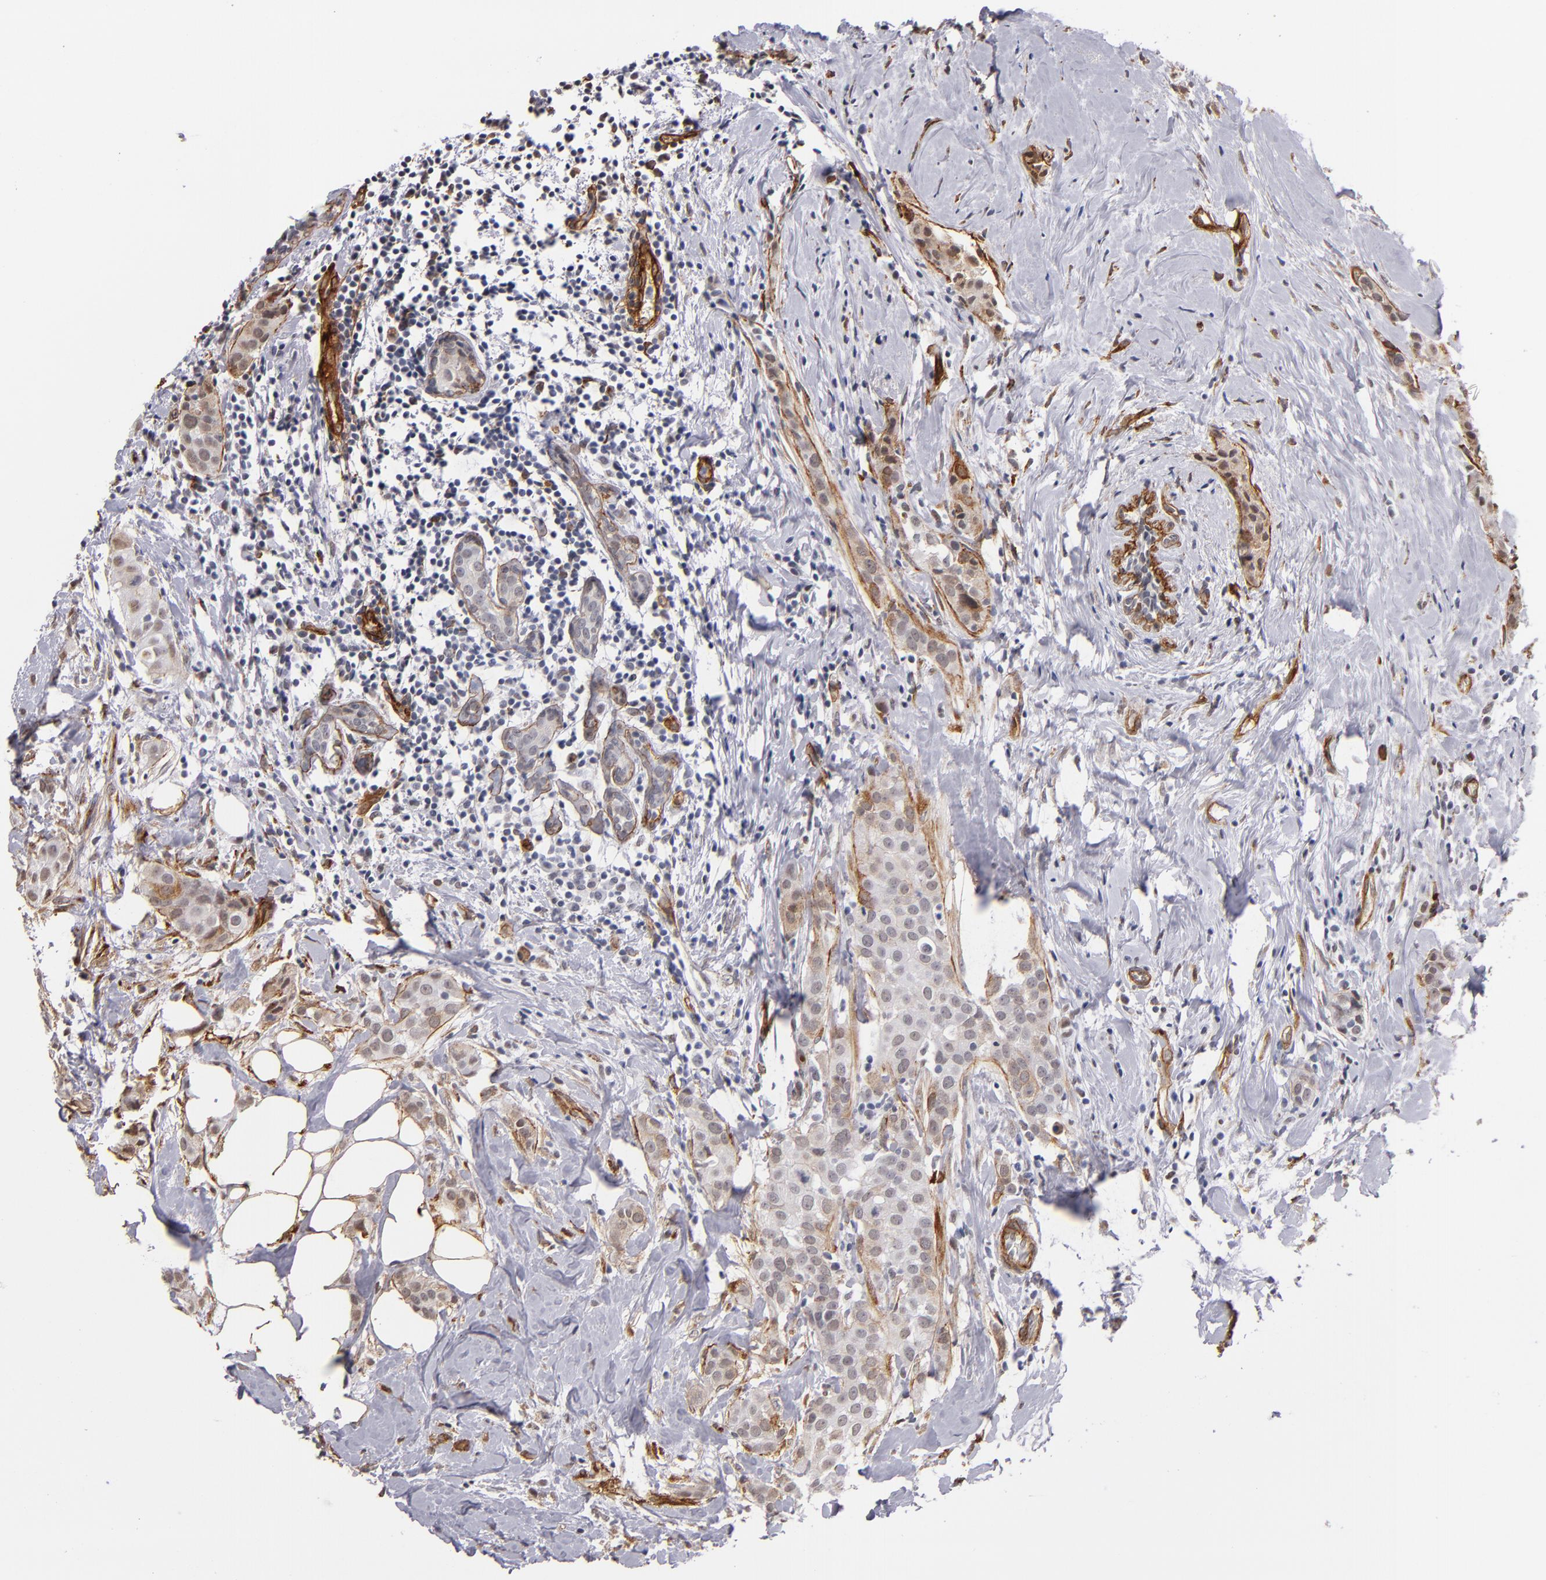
{"staining": {"intensity": "weak", "quantity": "25%-75%", "location": "cytoplasmic/membranous"}, "tissue": "breast cancer", "cell_type": "Tumor cells", "image_type": "cancer", "snomed": [{"axis": "morphology", "description": "Duct carcinoma"}, {"axis": "topography", "description": "Breast"}], "caption": "This is an image of immunohistochemistry (IHC) staining of breast intraductal carcinoma, which shows weak positivity in the cytoplasmic/membranous of tumor cells.", "gene": "LAMC1", "patient": {"sex": "female", "age": 45}}